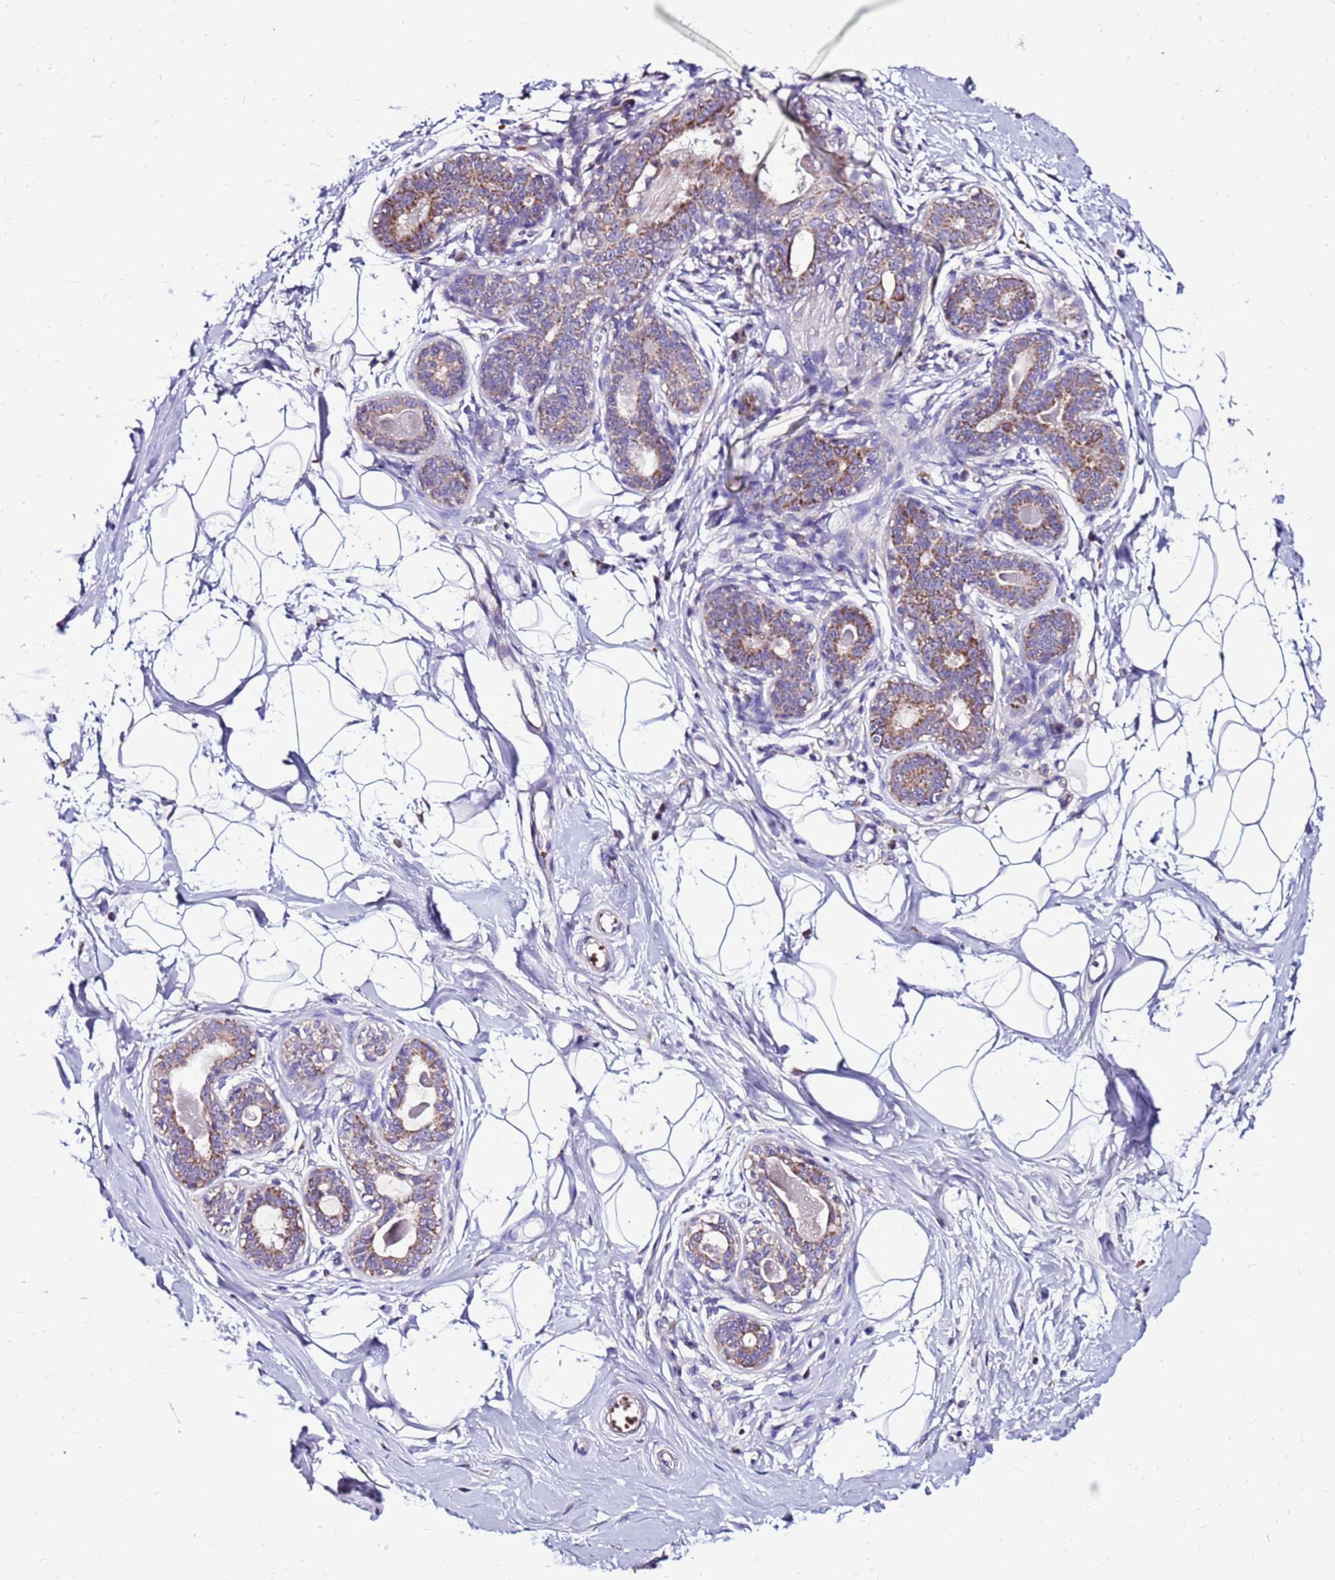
{"staining": {"intensity": "weak", "quantity": ">75%", "location": "cytoplasmic/membranous"}, "tissue": "breast", "cell_type": "Adipocytes", "image_type": "normal", "snomed": [{"axis": "morphology", "description": "Normal tissue, NOS"}, {"axis": "topography", "description": "Breast"}], "caption": "This image displays benign breast stained with IHC to label a protein in brown. The cytoplasmic/membranous of adipocytes show weak positivity for the protein. Nuclei are counter-stained blue.", "gene": "SPSB3", "patient": {"sex": "female", "age": 45}}